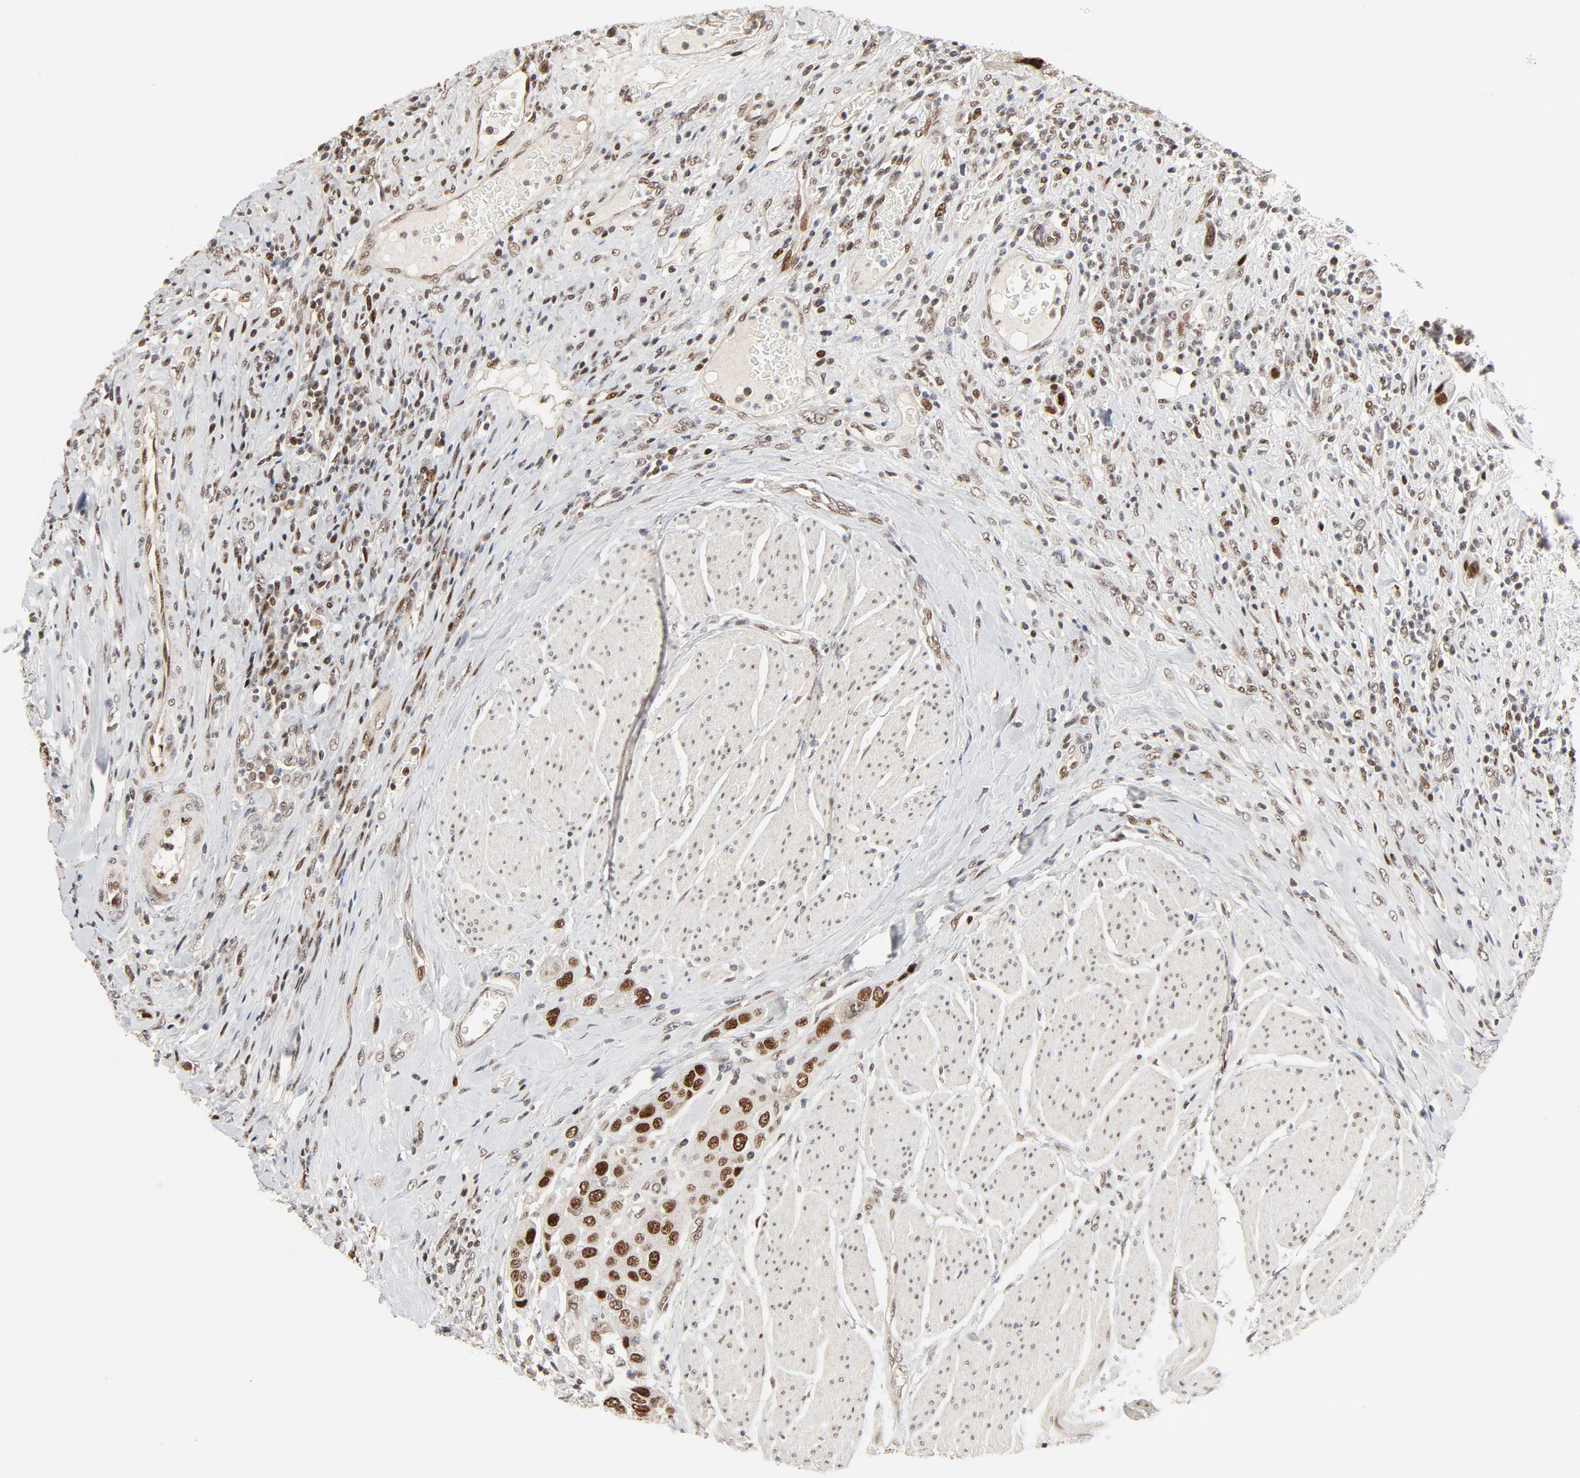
{"staining": {"intensity": "strong", "quantity": ">75%", "location": "nuclear"}, "tissue": "urothelial cancer", "cell_type": "Tumor cells", "image_type": "cancer", "snomed": [{"axis": "morphology", "description": "Urothelial carcinoma, High grade"}, {"axis": "topography", "description": "Urinary bladder"}], "caption": "Immunohistochemistry photomicrograph of human high-grade urothelial carcinoma stained for a protein (brown), which displays high levels of strong nuclear expression in about >75% of tumor cells.", "gene": "GTF2I", "patient": {"sex": "male", "age": 50}}